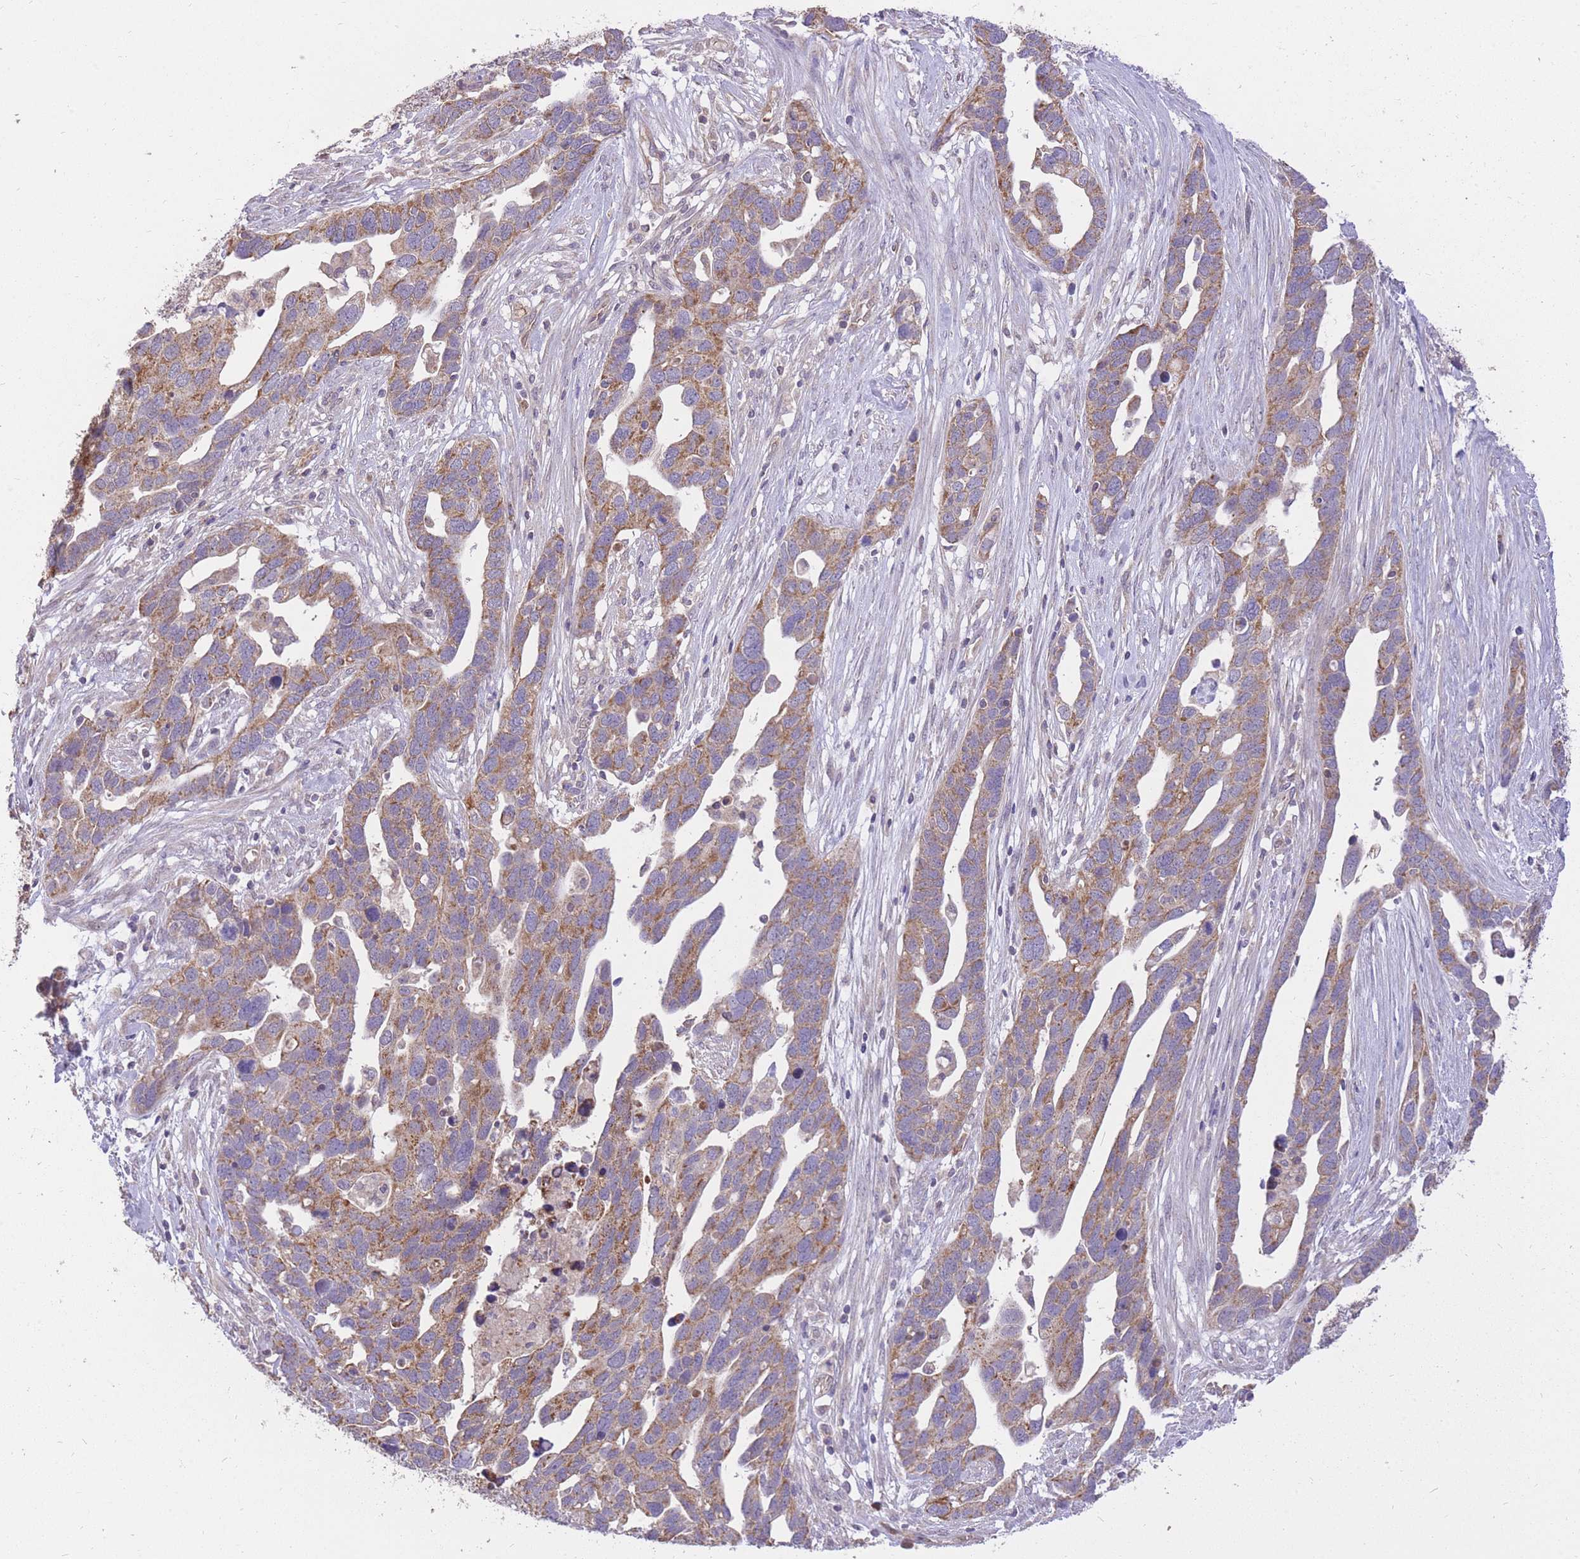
{"staining": {"intensity": "moderate", "quantity": ">75%", "location": "cytoplasmic/membranous"}, "tissue": "ovarian cancer", "cell_type": "Tumor cells", "image_type": "cancer", "snomed": [{"axis": "morphology", "description": "Cystadenocarcinoma, serous, NOS"}, {"axis": "topography", "description": "Ovary"}], "caption": "This photomicrograph exhibits IHC staining of human ovarian cancer, with medium moderate cytoplasmic/membranous expression in about >75% of tumor cells.", "gene": "PREP", "patient": {"sex": "female", "age": 54}}